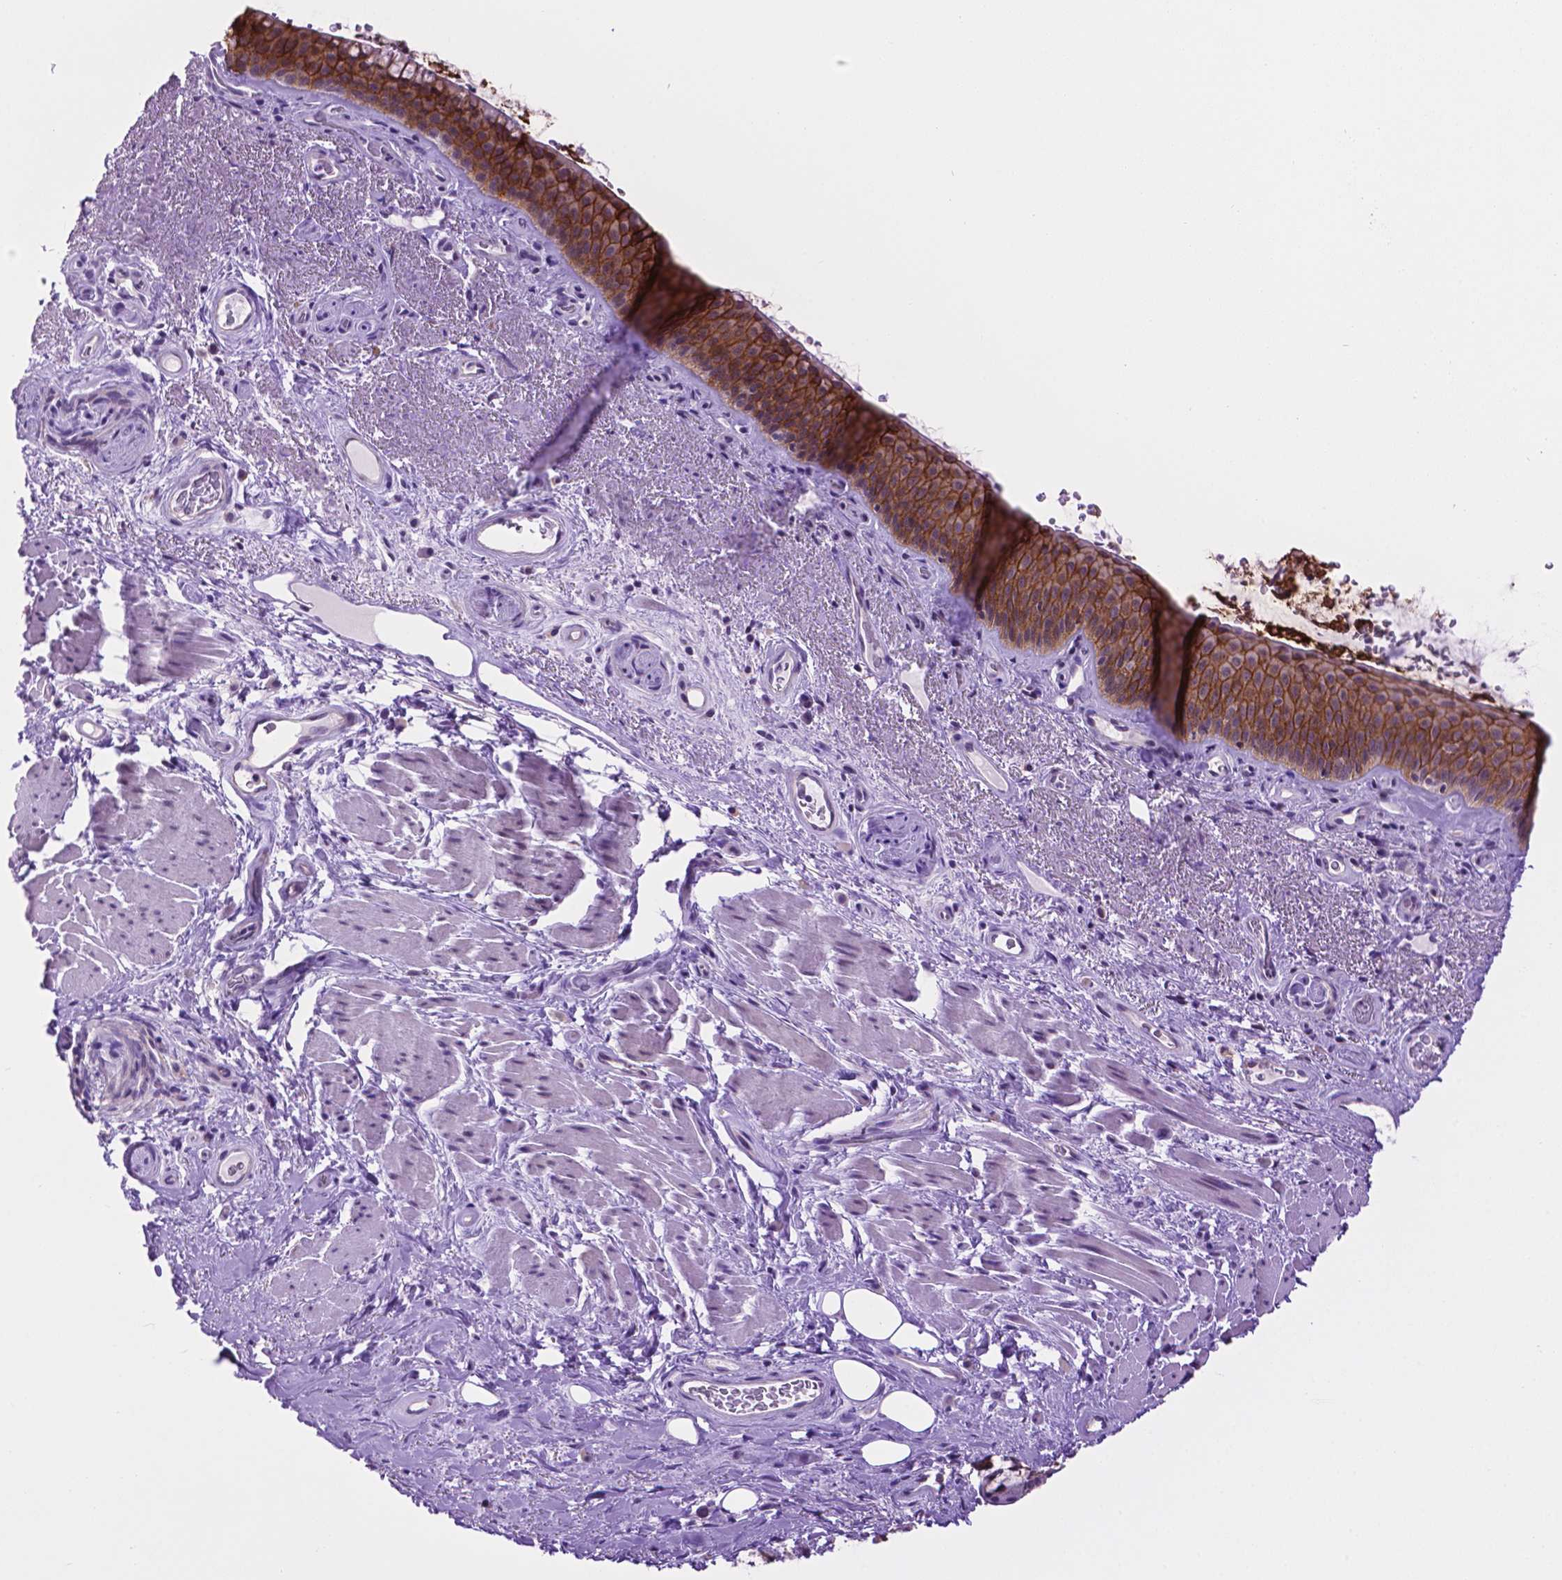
{"staining": {"intensity": "strong", "quantity": ">75%", "location": "cytoplasmic/membranous"}, "tissue": "bronchus", "cell_type": "Respiratory epithelial cells", "image_type": "normal", "snomed": [{"axis": "morphology", "description": "Normal tissue, NOS"}, {"axis": "topography", "description": "Bronchus"}], "caption": "Immunohistochemistry (DAB) staining of normal human bronchus exhibits strong cytoplasmic/membranous protein expression in approximately >75% of respiratory epithelial cells.", "gene": "TACSTD2", "patient": {"sex": "male", "age": 48}}